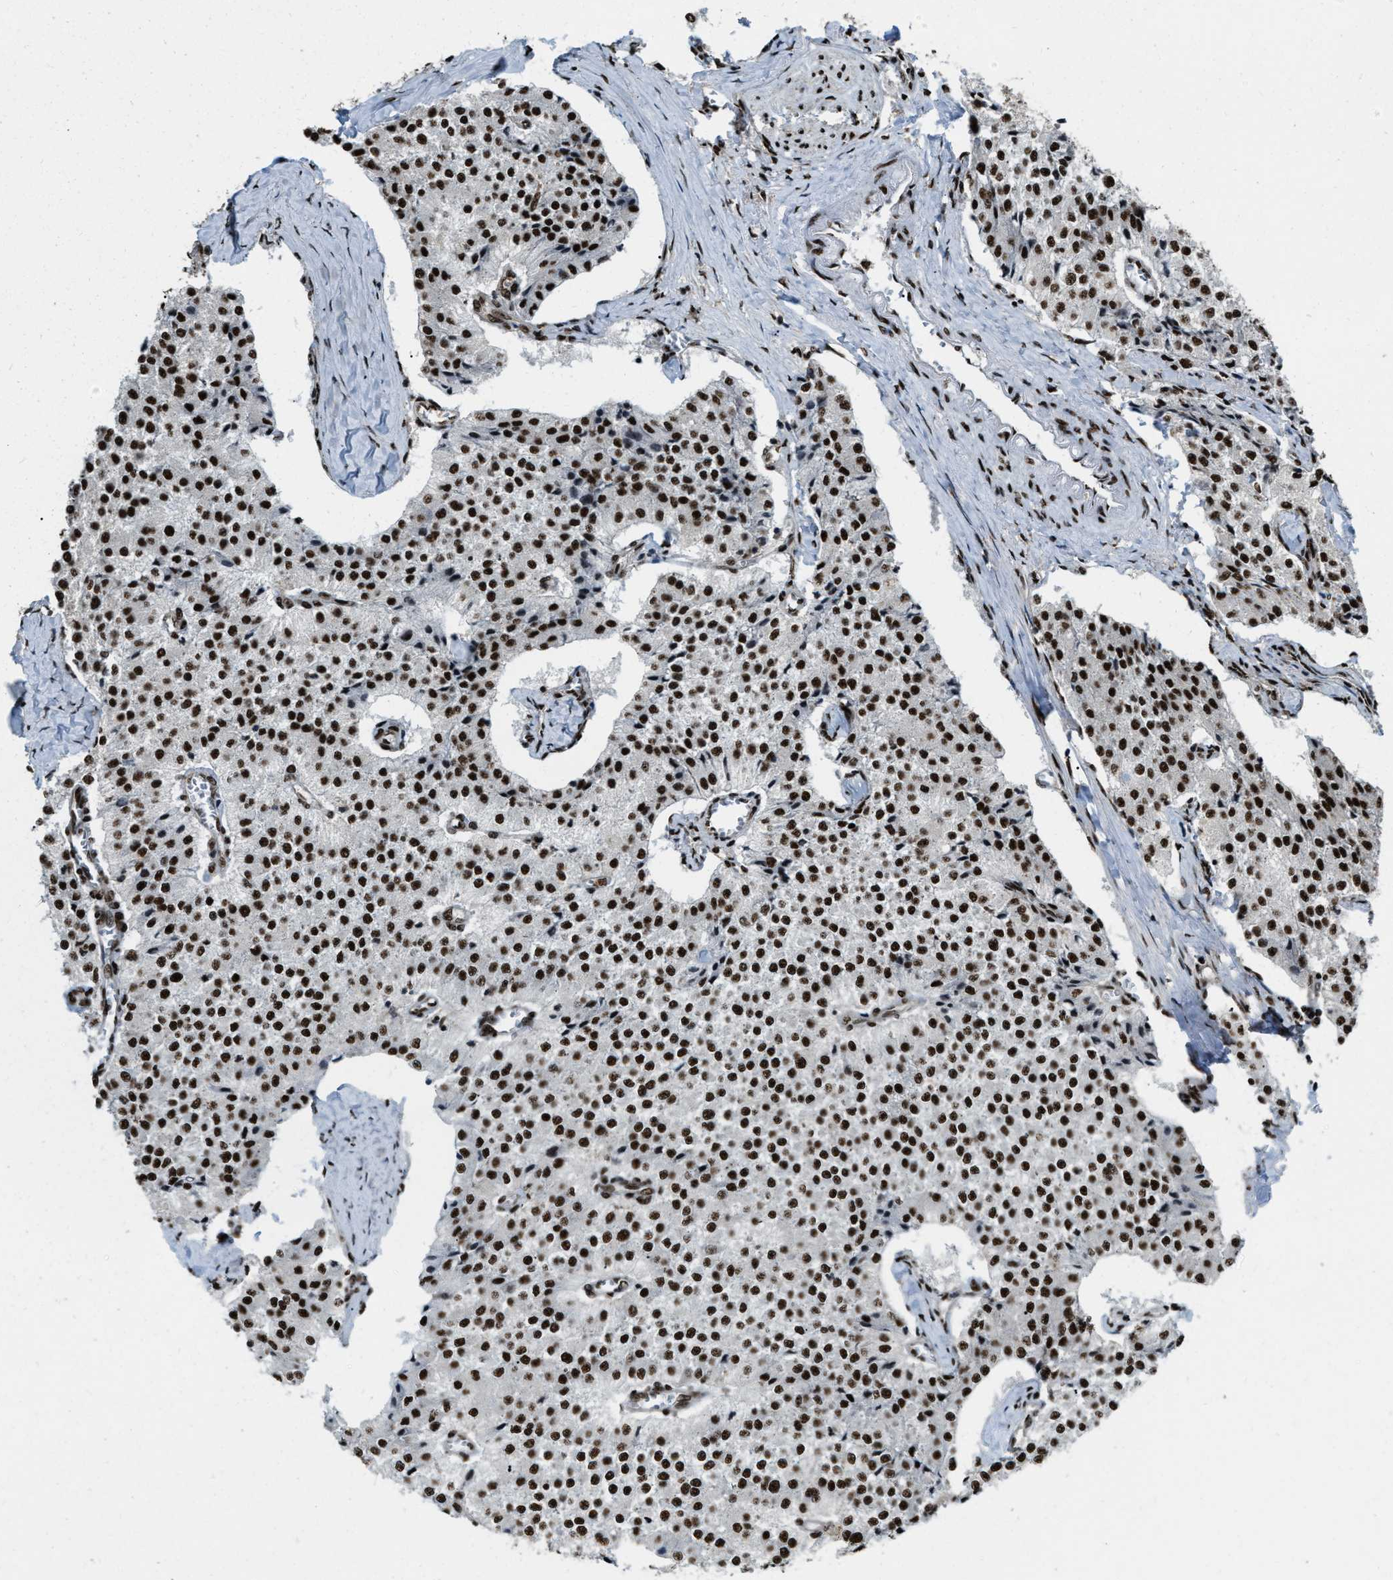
{"staining": {"intensity": "strong", "quantity": ">75%", "location": "nuclear"}, "tissue": "carcinoid", "cell_type": "Tumor cells", "image_type": "cancer", "snomed": [{"axis": "morphology", "description": "Carcinoid, malignant, NOS"}, {"axis": "topography", "description": "Colon"}], "caption": "There is high levels of strong nuclear positivity in tumor cells of malignant carcinoid, as demonstrated by immunohistochemical staining (brown color).", "gene": "NUMA1", "patient": {"sex": "female", "age": 52}}